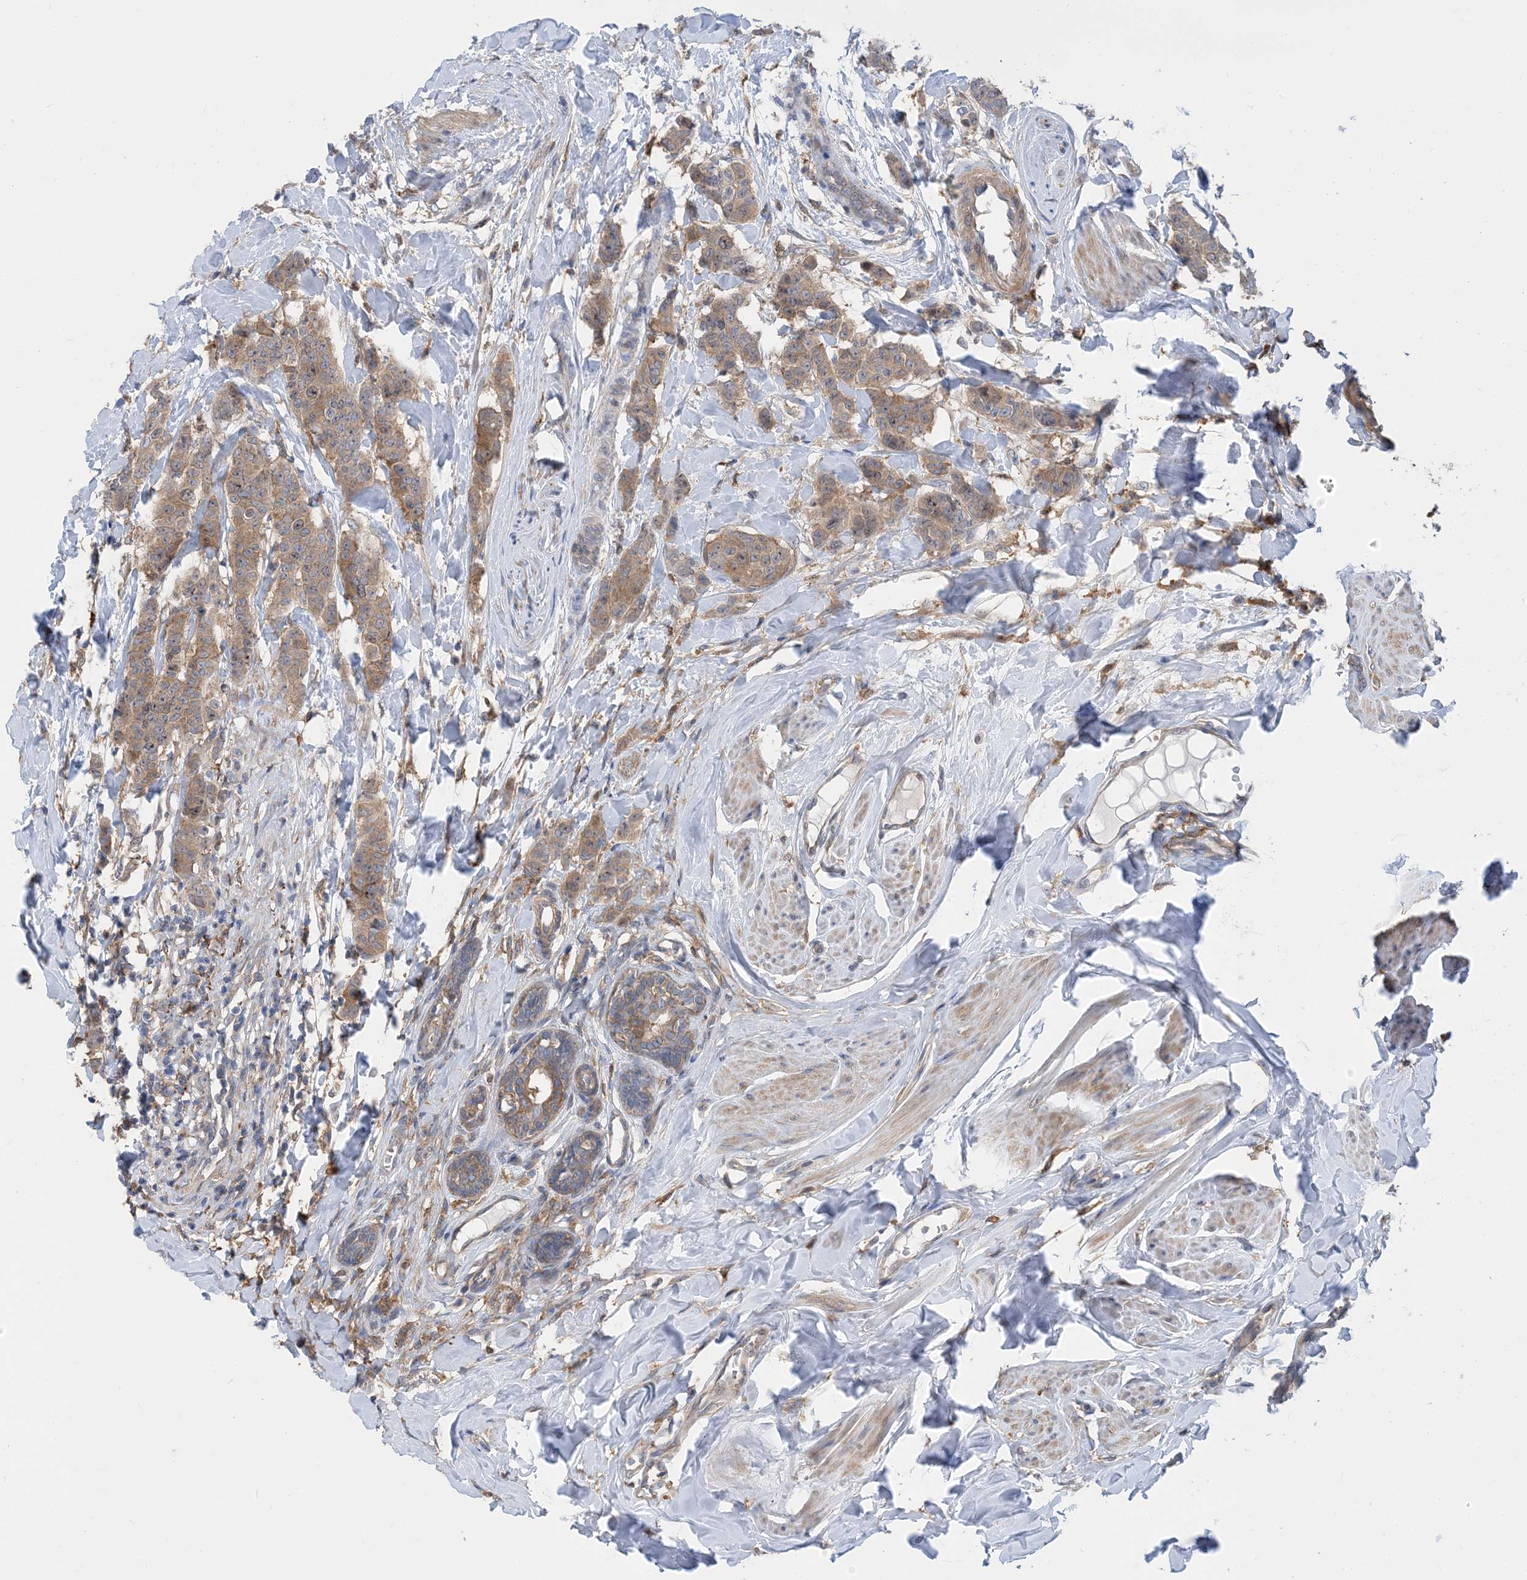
{"staining": {"intensity": "weak", "quantity": ">75%", "location": "cytoplasmic/membranous"}, "tissue": "breast cancer", "cell_type": "Tumor cells", "image_type": "cancer", "snomed": [{"axis": "morphology", "description": "Duct carcinoma"}, {"axis": "topography", "description": "Breast"}], "caption": "Protein analysis of breast intraductal carcinoma tissue shows weak cytoplasmic/membranous expression in approximately >75% of tumor cells.", "gene": "HS1BP3", "patient": {"sex": "female", "age": 40}}